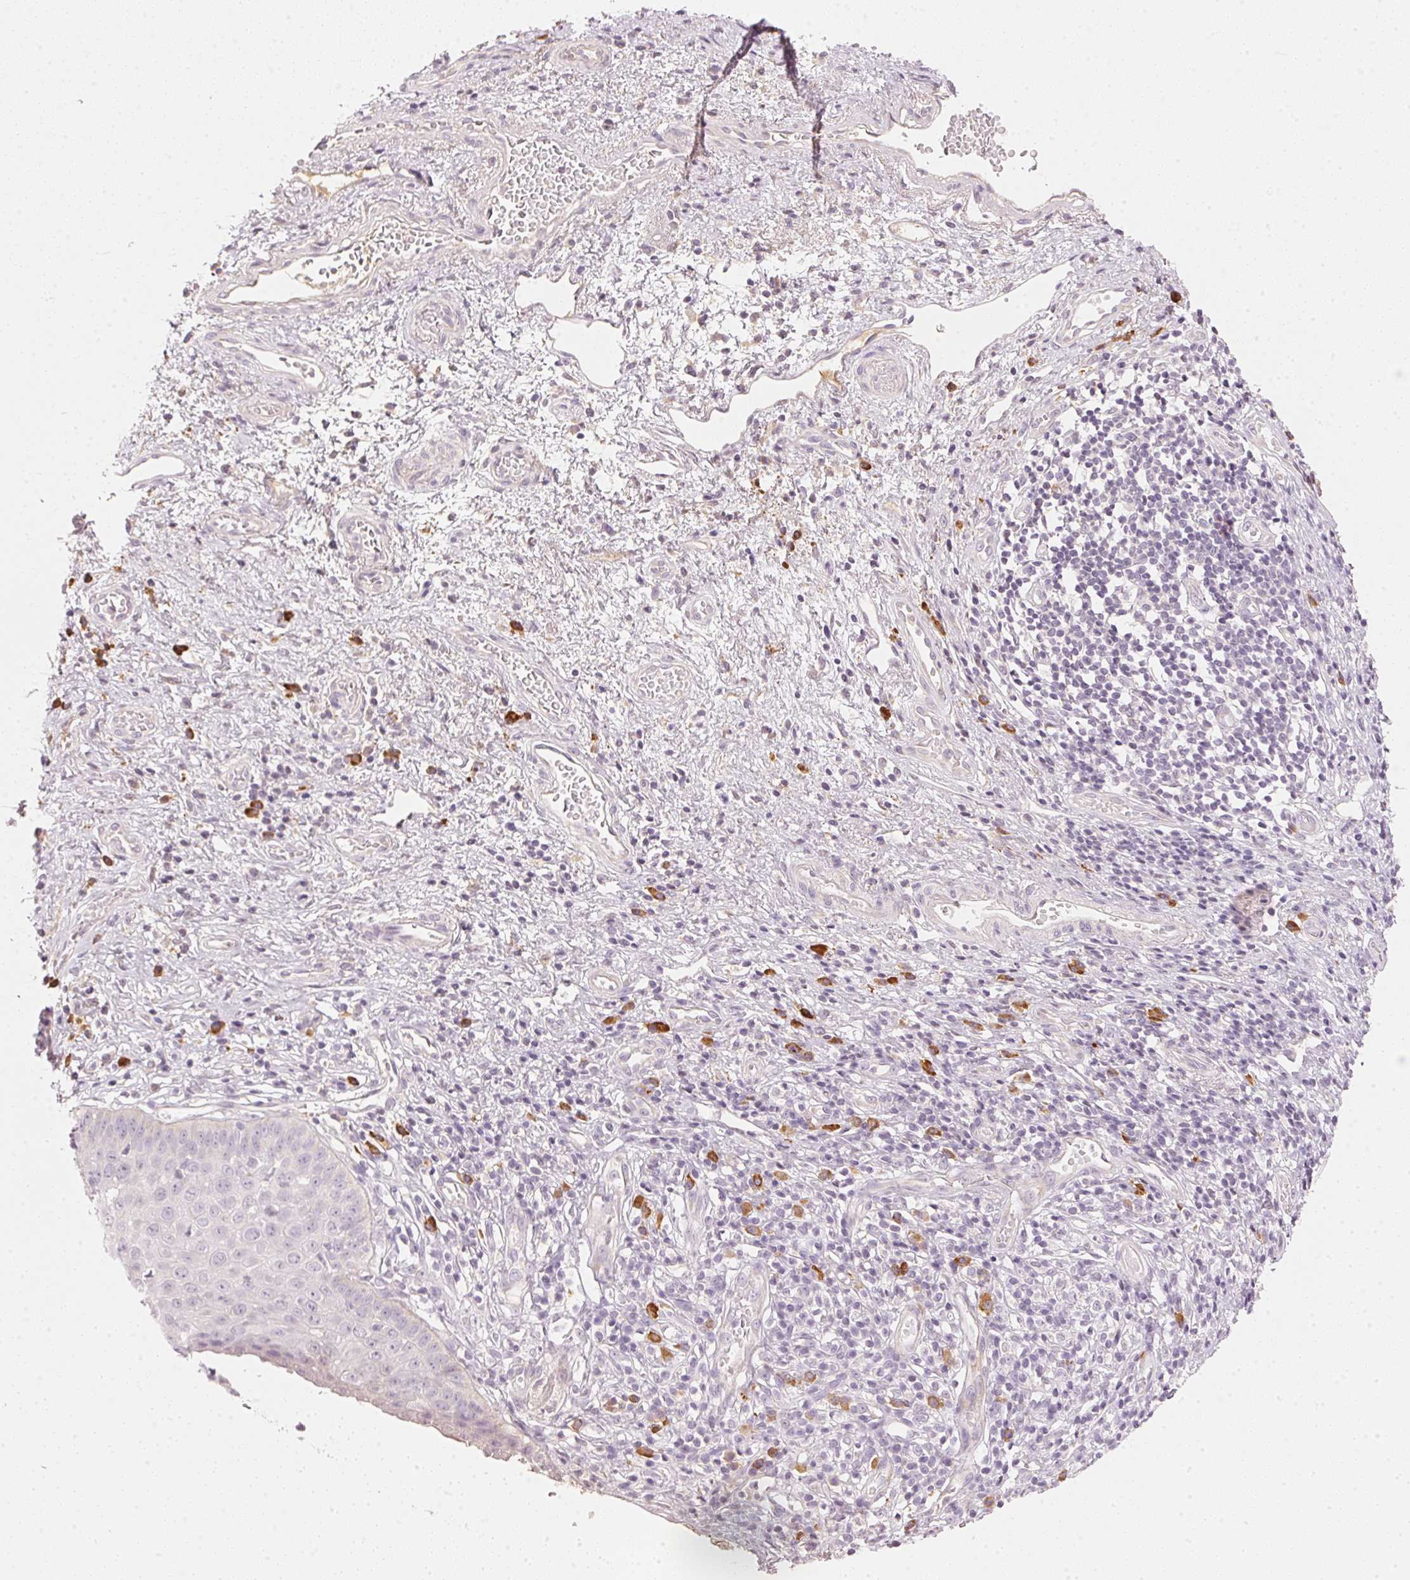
{"staining": {"intensity": "negative", "quantity": "none", "location": "none"}, "tissue": "esophagus", "cell_type": "Squamous epithelial cells", "image_type": "normal", "snomed": [{"axis": "morphology", "description": "Normal tissue, NOS"}, {"axis": "topography", "description": "Esophagus"}], "caption": "This is a histopathology image of immunohistochemistry staining of benign esophagus, which shows no expression in squamous epithelial cells. (DAB (3,3'-diaminobenzidine) immunohistochemistry visualized using brightfield microscopy, high magnification).", "gene": "RMDN2", "patient": {"sex": "male", "age": 71}}